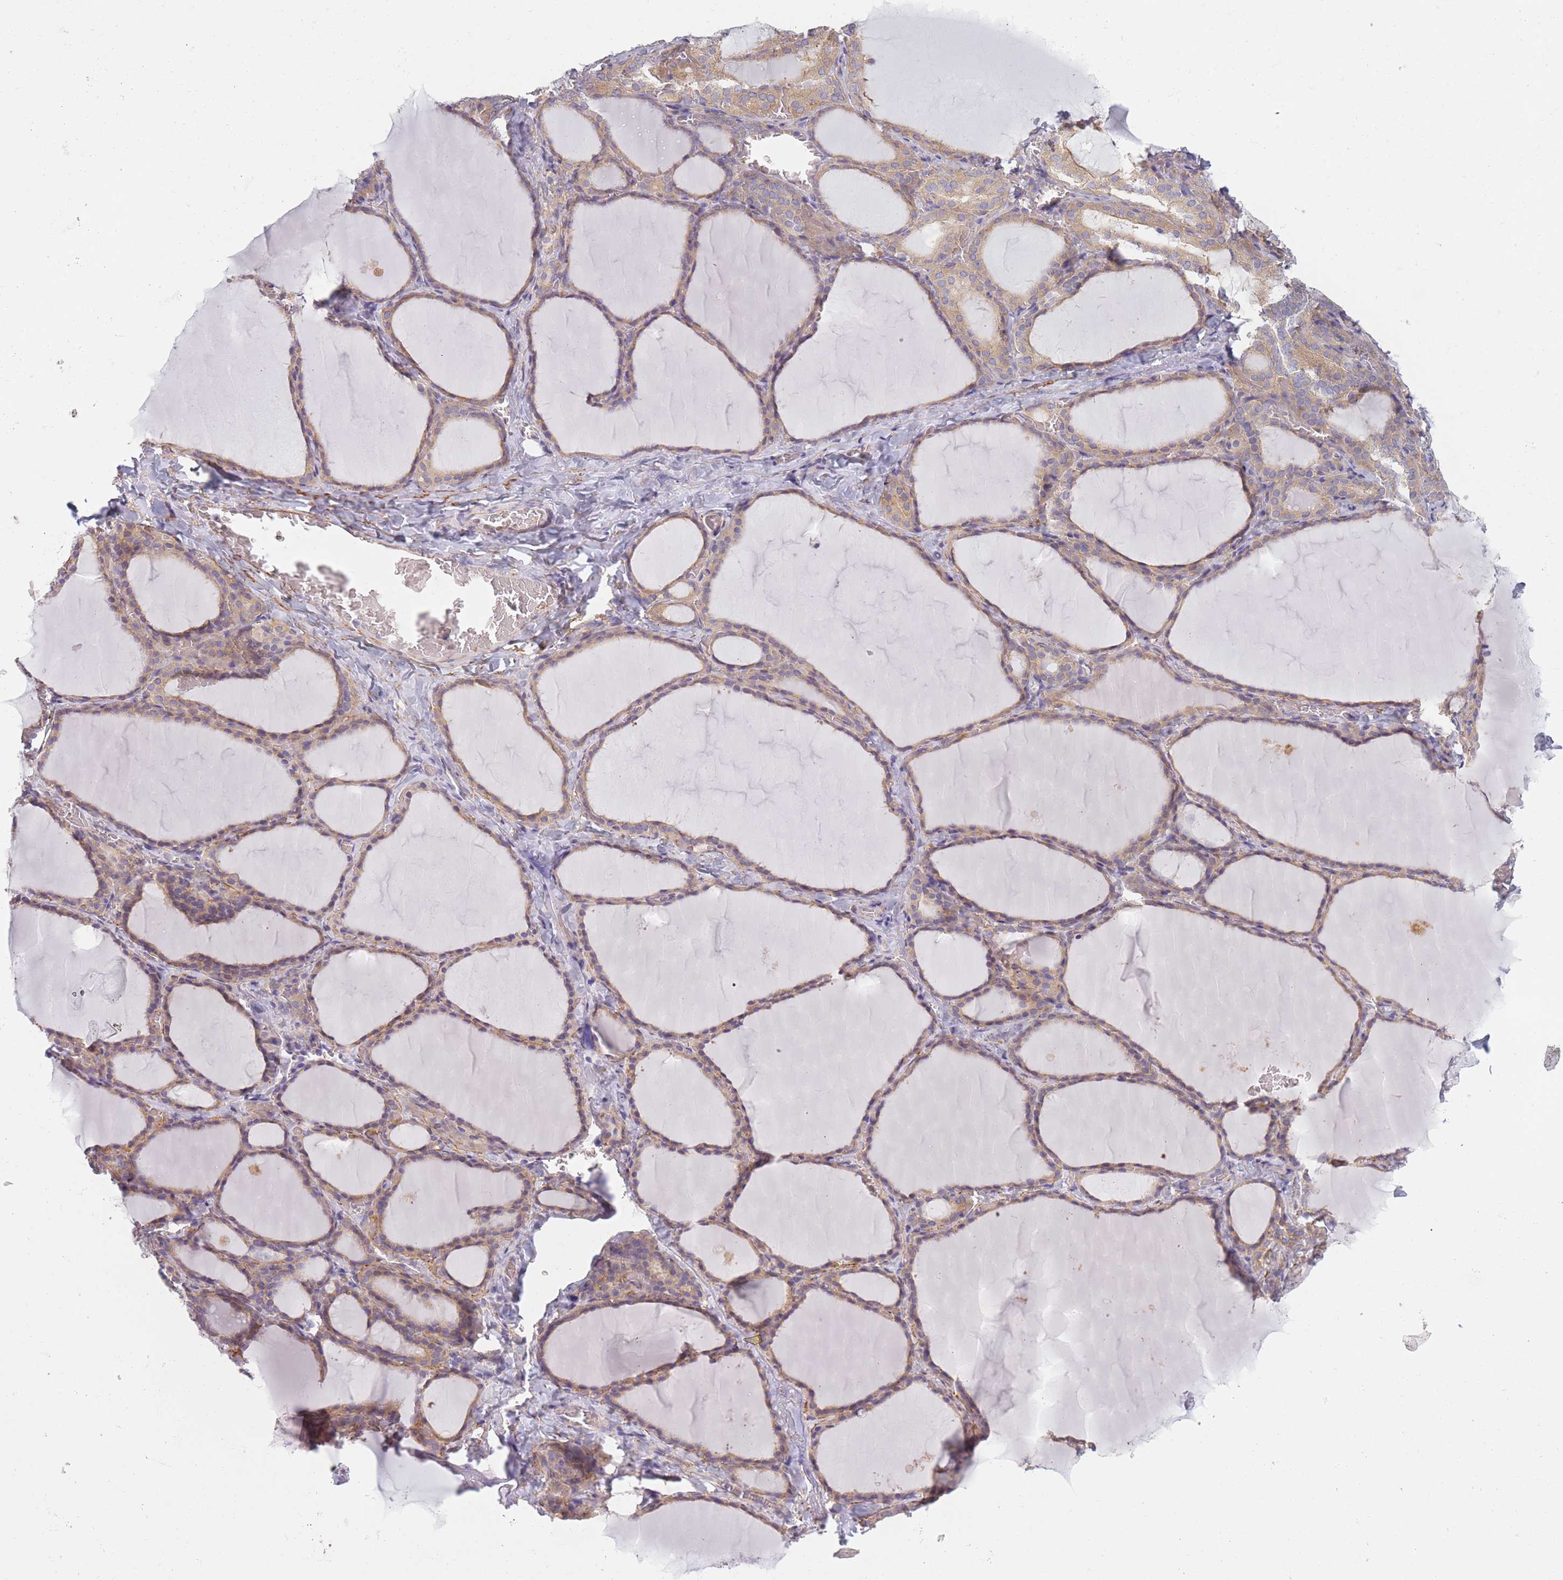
{"staining": {"intensity": "weak", "quantity": ">75%", "location": "cytoplasmic/membranous"}, "tissue": "thyroid gland", "cell_type": "Glandular cells", "image_type": "normal", "snomed": [{"axis": "morphology", "description": "Normal tissue, NOS"}, {"axis": "topography", "description": "Thyroid gland"}], "caption": "This photomicrograph shows IHC staining of benign thyroid gland, with low weak cytoplasmic/membranous positivity in approximately >75% of glandular cells.", "gene": "AP3M1", "patient": {"sex": "female", "age": 39}}